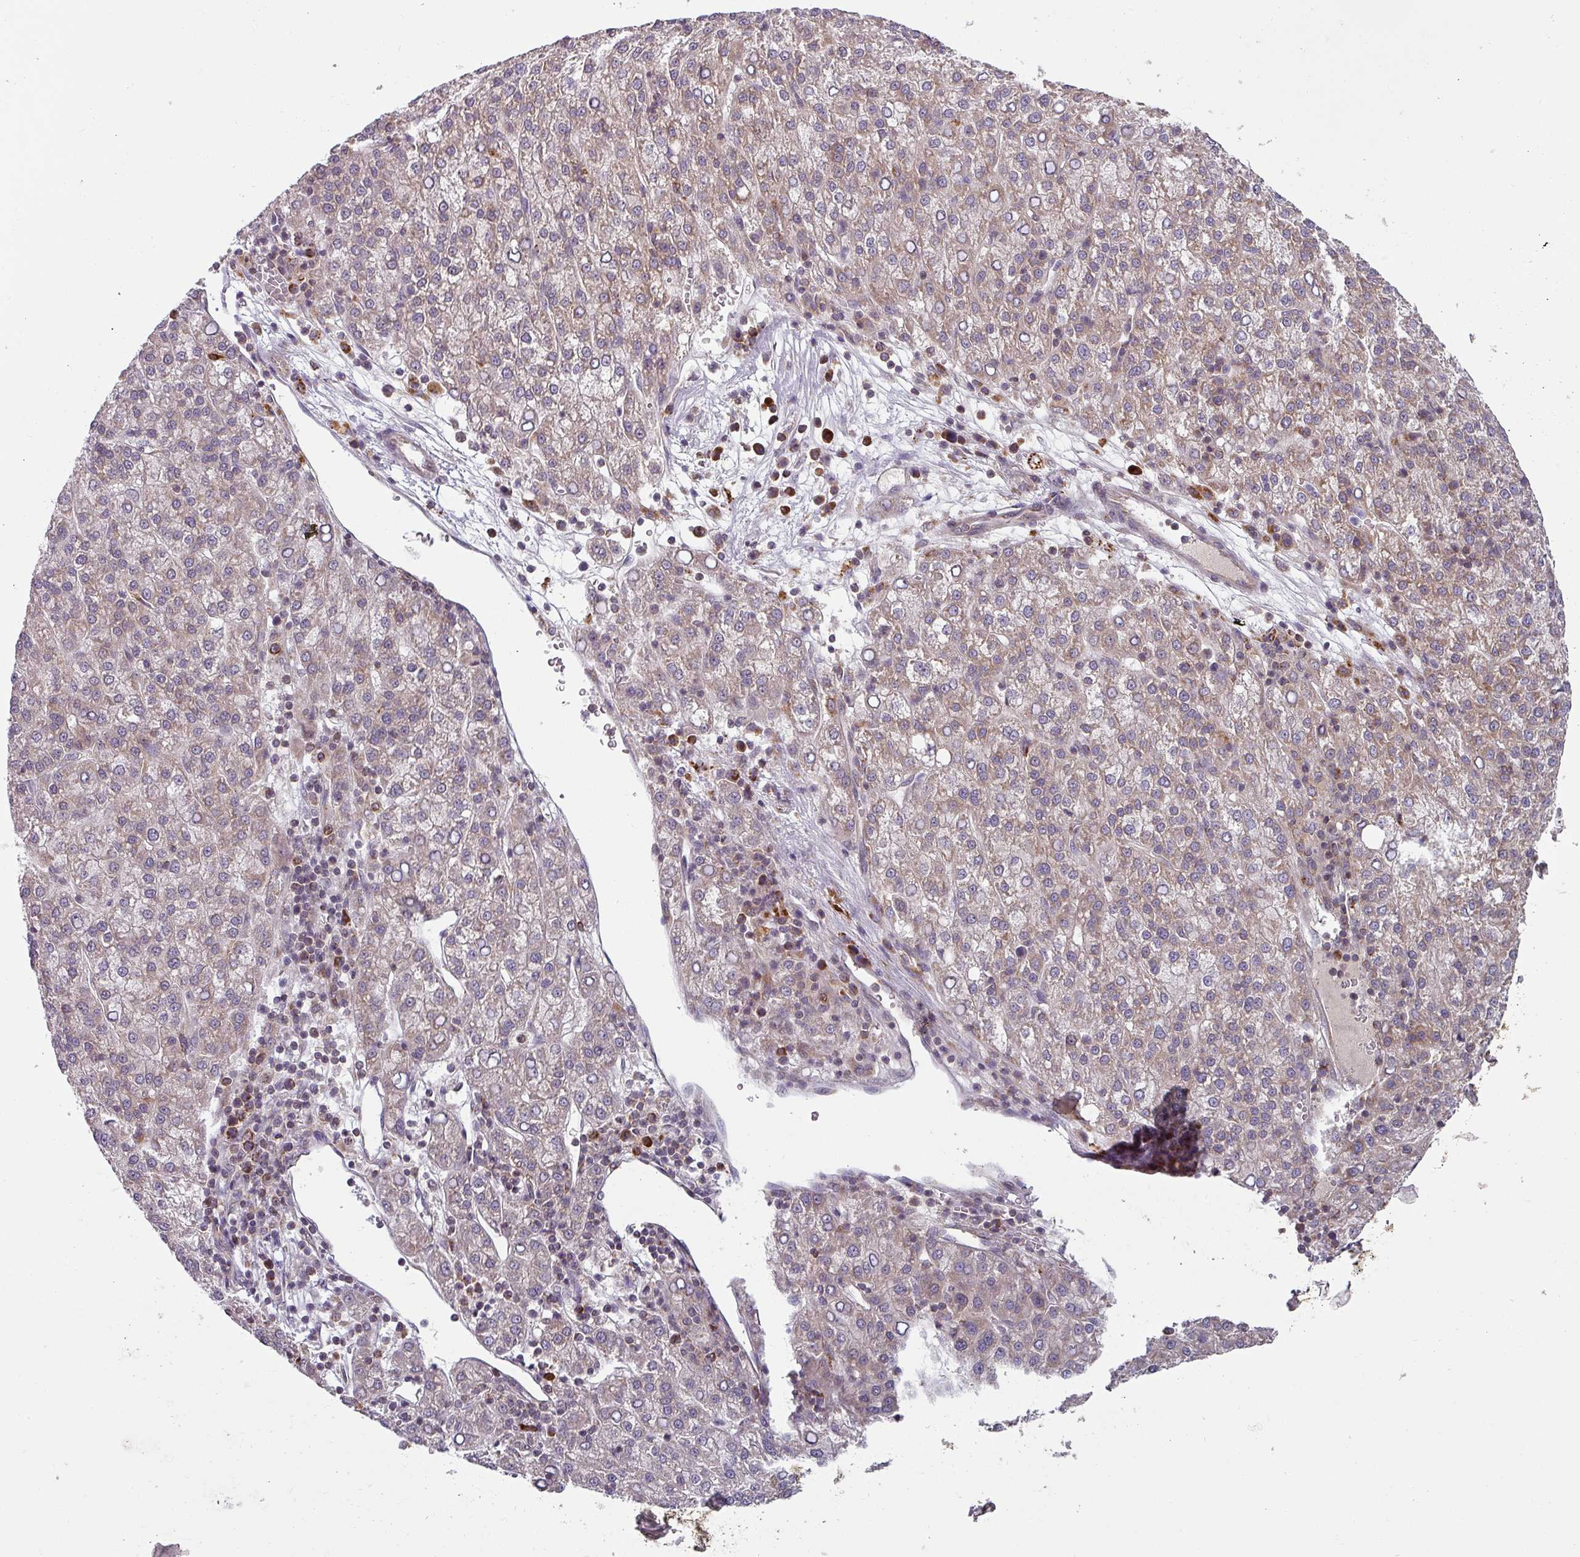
{"staining": {"intensity": "weak", "quantity": "25%-75%", "location": "cytoplasmic/membranous"}, "tissue": "liver cancer", "cell_type": "Tumor cells", "image_type": "cancer", "snomed": [{"axis": "morphology", "description": "Carcinoma, Hepatocellular, NOS"}, {"axis": "topography", "description": "Liver"}], "caption": "Hepatocellular carcinoma (liver) stained with a protein marker reveals weak staining in tumor cells.", "gene": "MRPS16", "patient": {"sex": "female", "age": 58}}